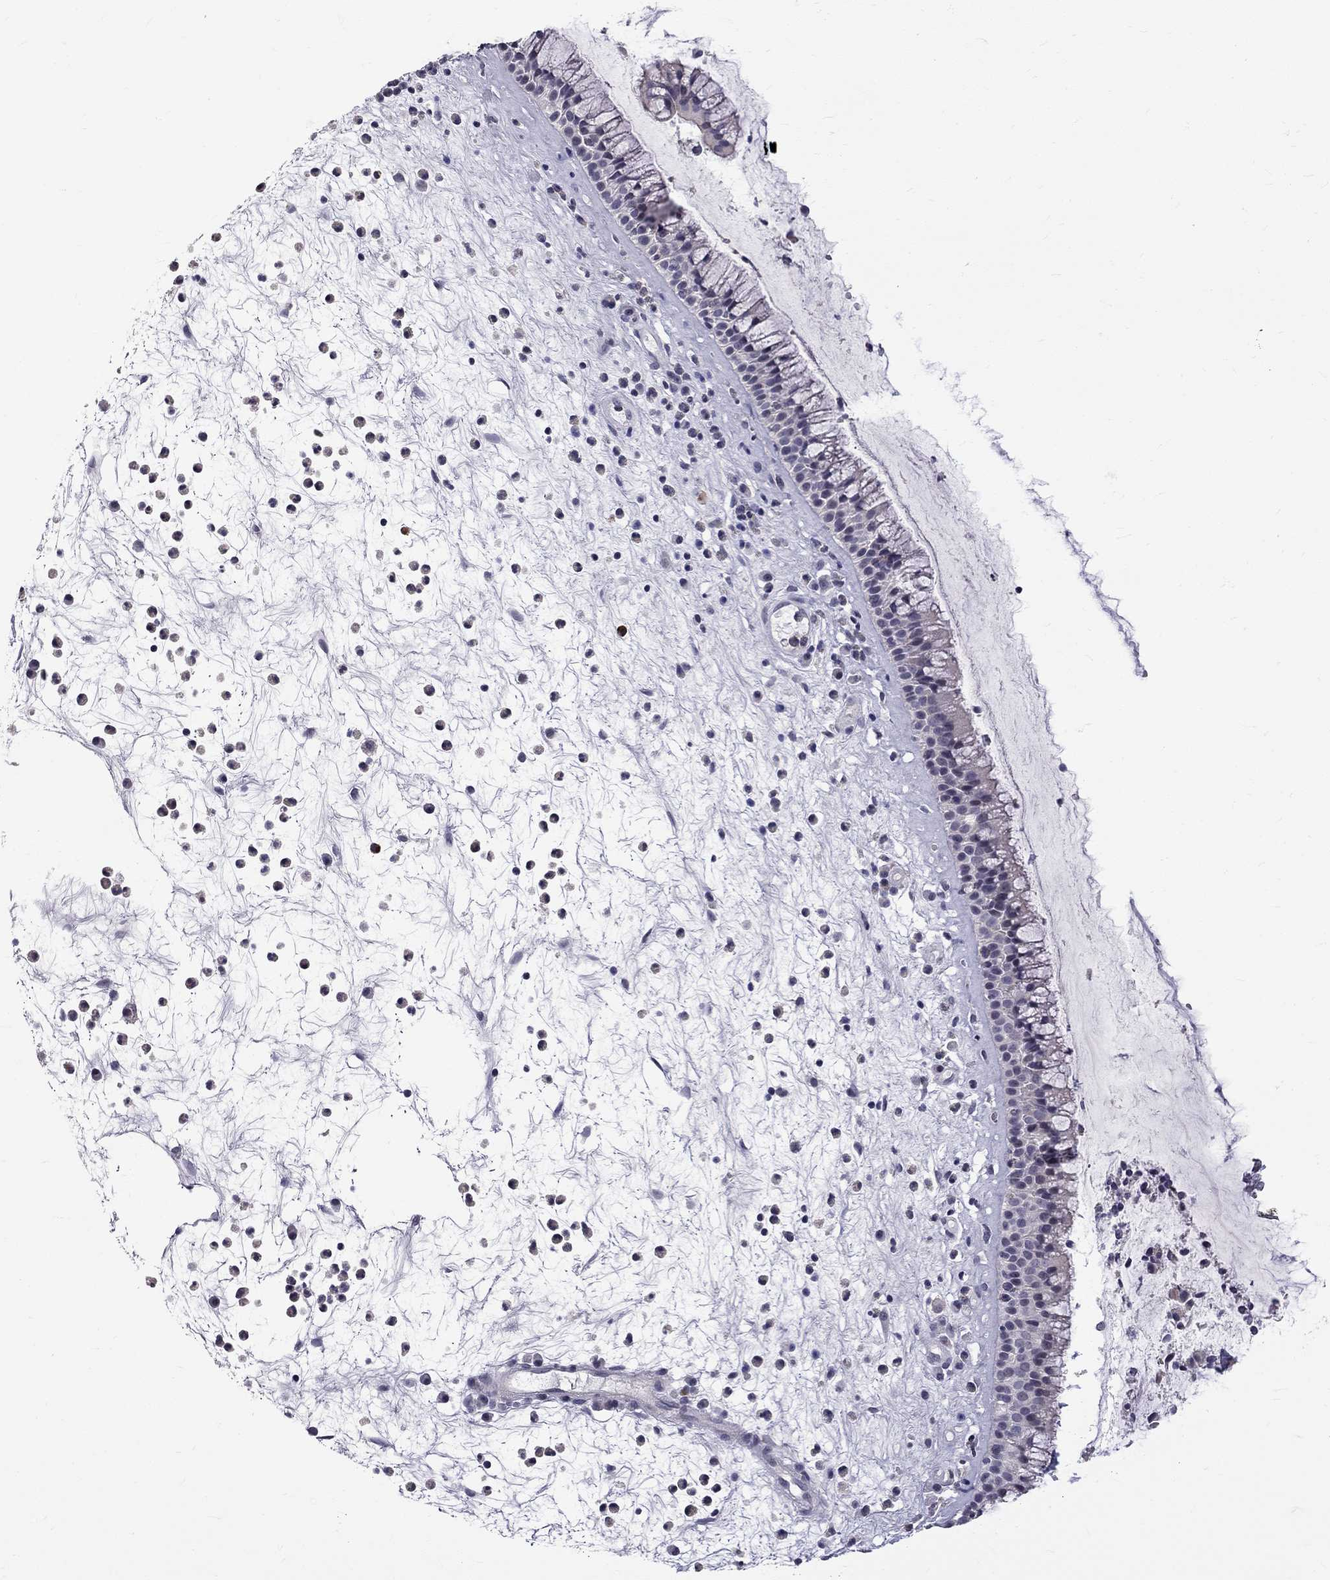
{"staining": {"intensity": "negative", "quantity": "none", "location": "none"}, "tissue": "nasopharynx", "cell_type": "Respiratory epithelial cells", "image_type": "normal", "snomed": [{"axis": "morphology", "description": "Normal tissue, NOS"}, {"axis": "topography", "description": "Nasopharynx"}], "caption": "This is an immunohistochemistry (IHC) micrograph of benign human nasopharynx. There is no positivity in respiratory epithelial cells.", "gene": "RTL9", "patient": {"sex": "male", "age": 77}}